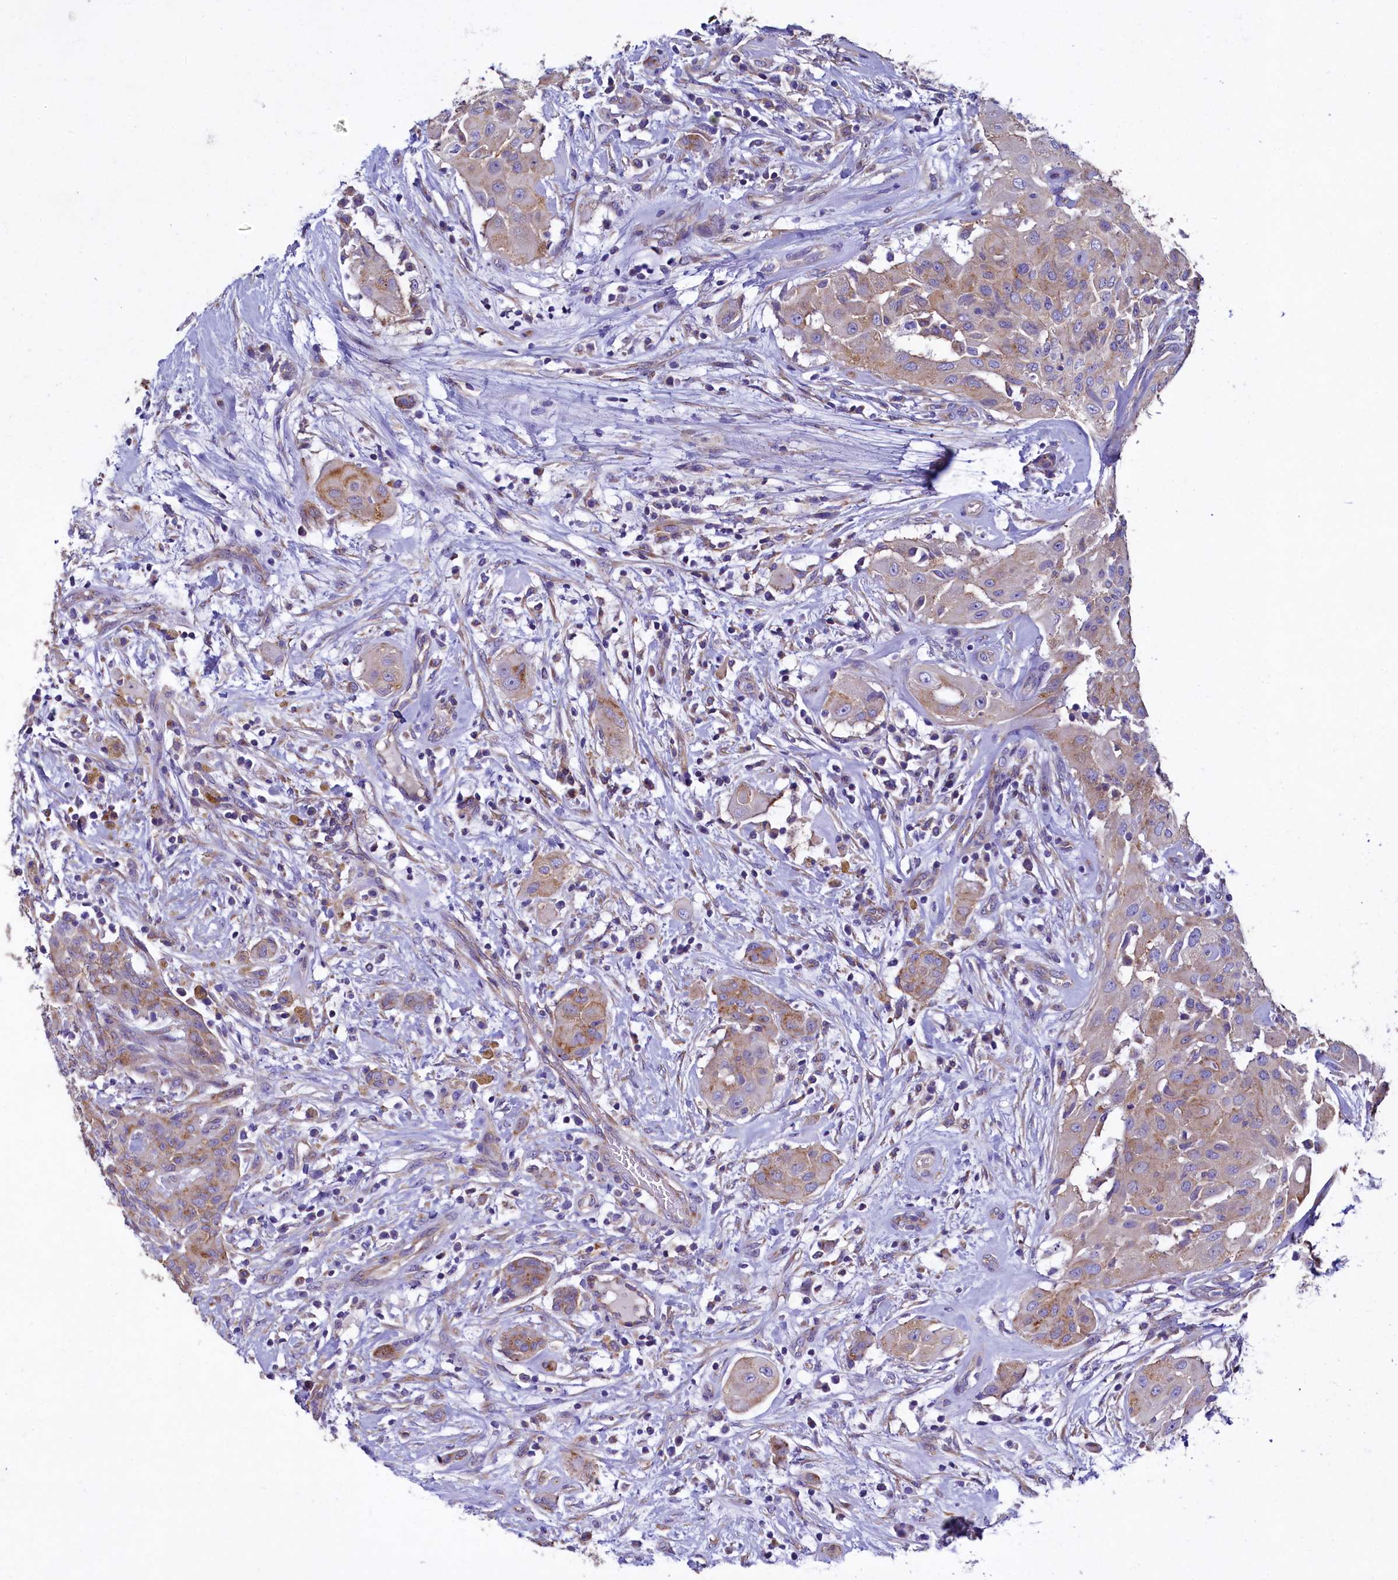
{"staining": {"intensity": "moderate", "quantity": ">75%", "location": "cytoplasmic/membranous"}, "tissue": "thyroid cancer", "cell_type": "Tumor cells", "image_type": "cancer", "snomed": [{"axis": "morphology", "description": "Papillary adenocarcinoma, NOS"}, {"axis": "topography", "description": "Thyroid gland"}], "caption": "Tumor cells reveal moderate cytoplasmic/membranous staining in about >75% of cells in thyroid papillary adenocarcinoma.", "gene": "GPR21", "patient": {"sex": "female", "age": 59}}